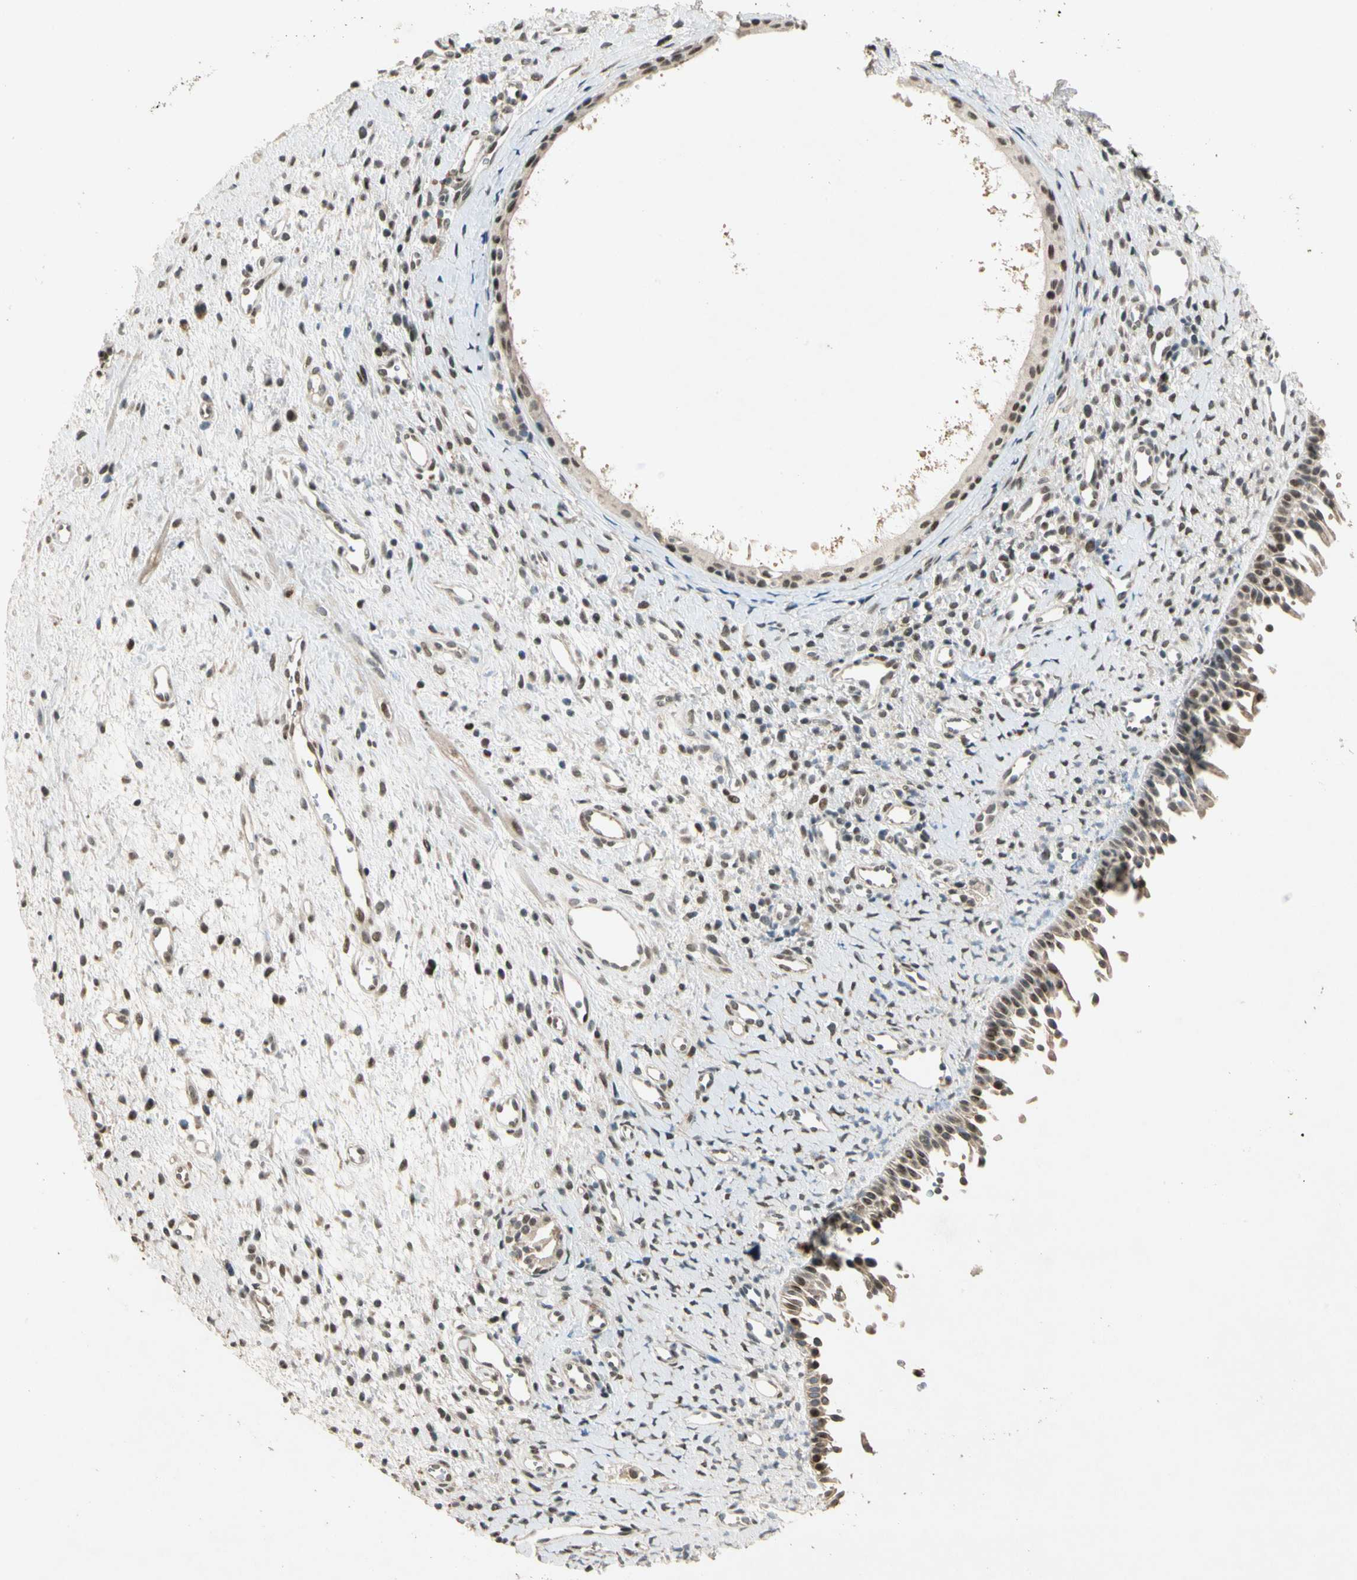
{"staining": {"intensity": "moderate", "quantity": ">75%", "location": "cytoplasmic/membranous,nuclear"}, "tissue": "nasopharynx", "cell_type": "Respiratory epithelial cells", "image_type": "normal", "snomed": [{"axis": "morphology", "description": "Normal tissue, NOS"}, {"axis": "topography", "description": "Nasopharynx"}], "caption": "Immunohistochemistry (IHC) histopathology image of normal nasopharynx: nasopharynx stained using immunohistochemistry (IHC) exhibits medium levels of moderate protein expression localized specifically in the cytoplasmic/membranous,nuclear of respiratory epithelial cells, appearing as a cytoplasmic/membranous,nuclear brown color.", "gene": "ZBTB4", "patient": {"sex": "male", "age": 22}}